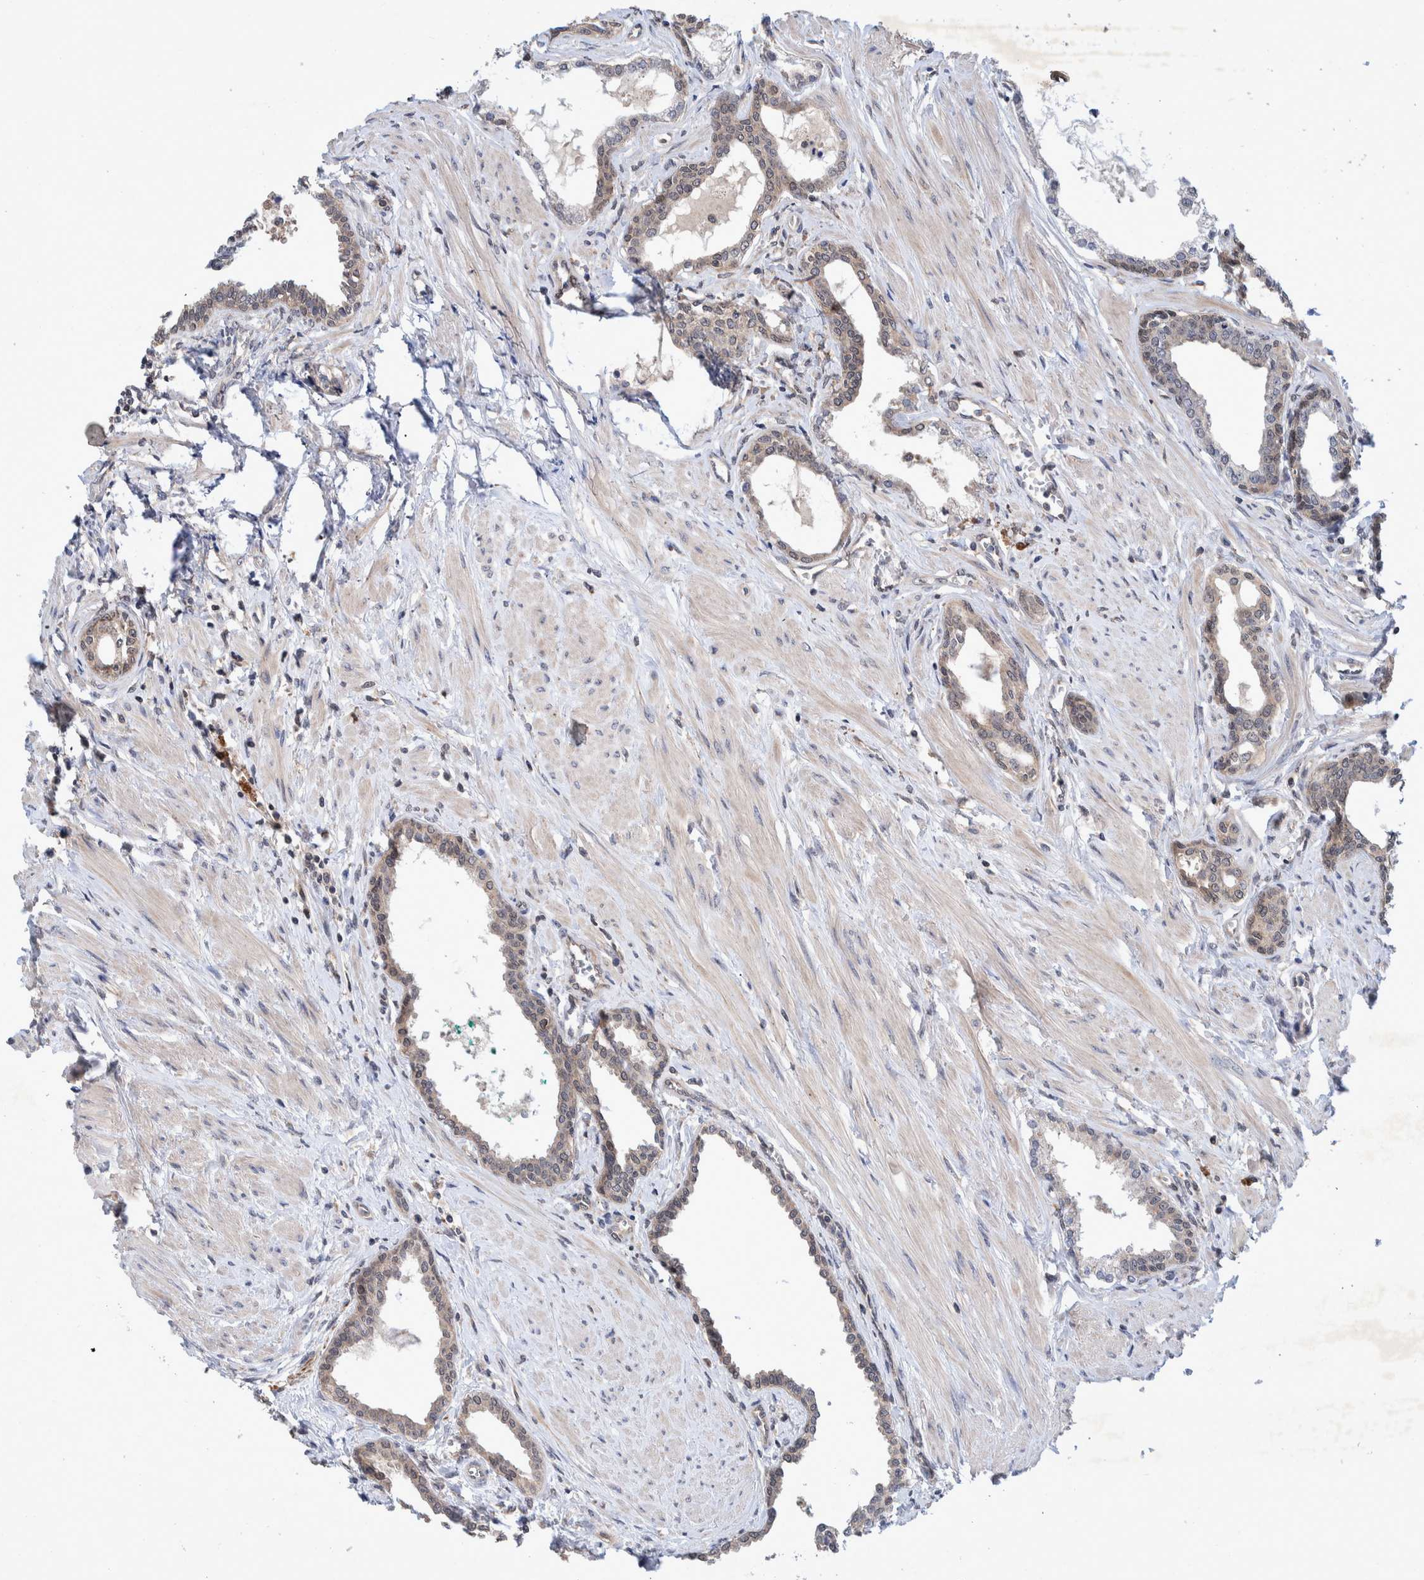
{"staining": {"intensity": "negative", "quantity": "none", "location": "none"}, "tissue": "prostate cancer", "cell_type": "Tumor cells", "image_type": "cancer", "snomed": [{"axis": "morphology", "description": "Adenocarcinoma, High grade"}, {"axis": "topography", "description": "Prostate"}], "caption": "The photomicrograph reveals no staining of tumor cells in prostate high-grade adenocarcinoma. (Stains: DAB (3,3'-diaminobenzidine) IHC with hematoxylin counter stain, Microscopy: brightfield microscopy at high magnification).", "gene": "PLPBP", "patient": {"sex": "male", "age": 52}}